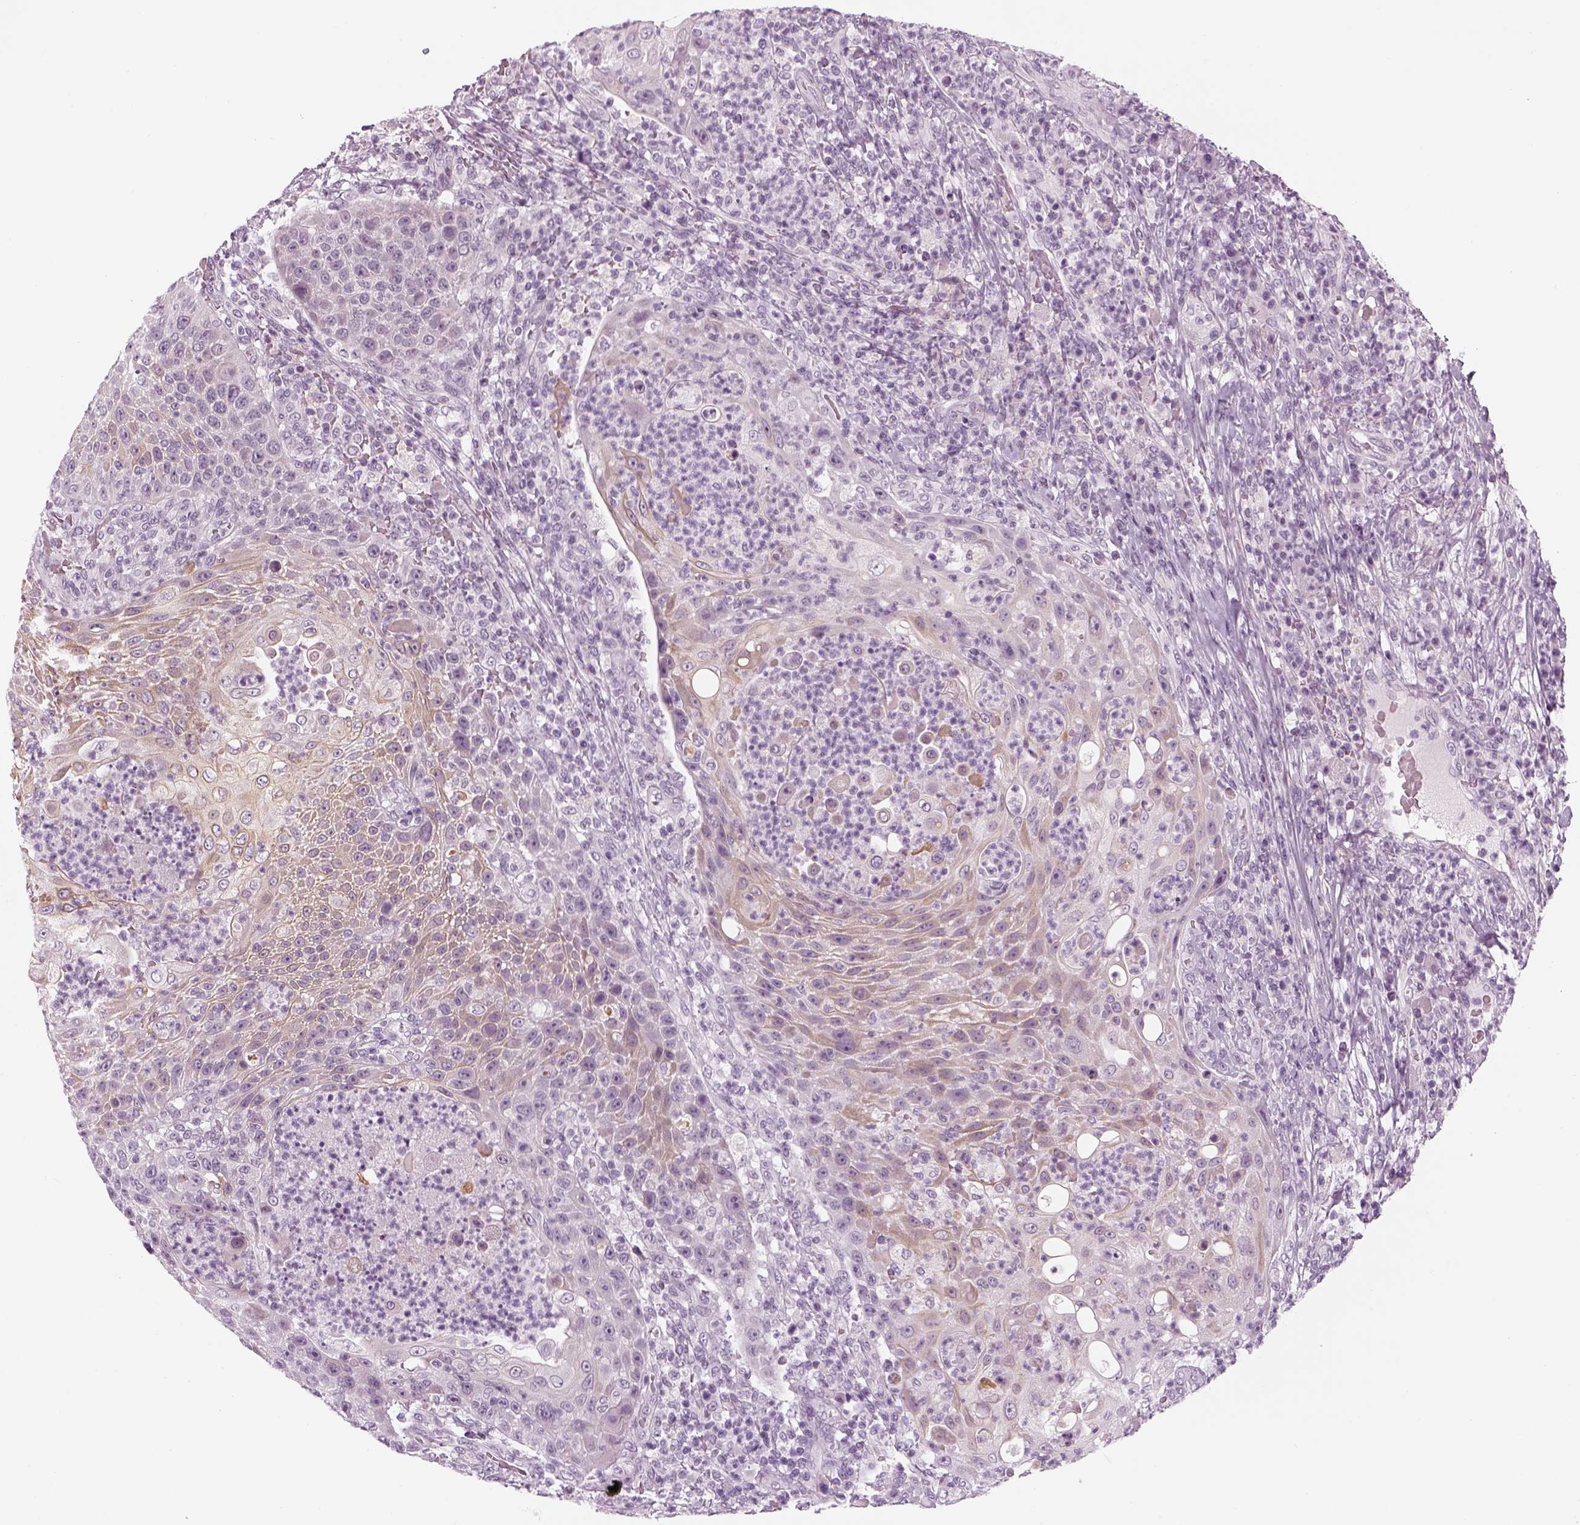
{"staining": {"intensity": "weak", "quantity": "25%-75%", "location": "cytoplasmic/membranous"}, "tissue": "head and neck cancer", "cell_type": "Tumor cells", "image_type": "cancer", "snomed": [{"axis": "morphology", "description": "Squamous cell carcinoma, NOS"}, {"axis": "topography", "description": "Head-Neck"}], "caption": "IHC histopathology image of neoplastic tissue: head and neck cancer (squamous cell carcinoma) stained using immunohistochemistry shows low levels of weak protein expression localized specifically in the cytoplasmic/membranous of tumor cells, appearing as a cytoplasmic/membranous brown color.", "gene": "LRRIQ3", "patient": {"sex": "male", "age": 69}}